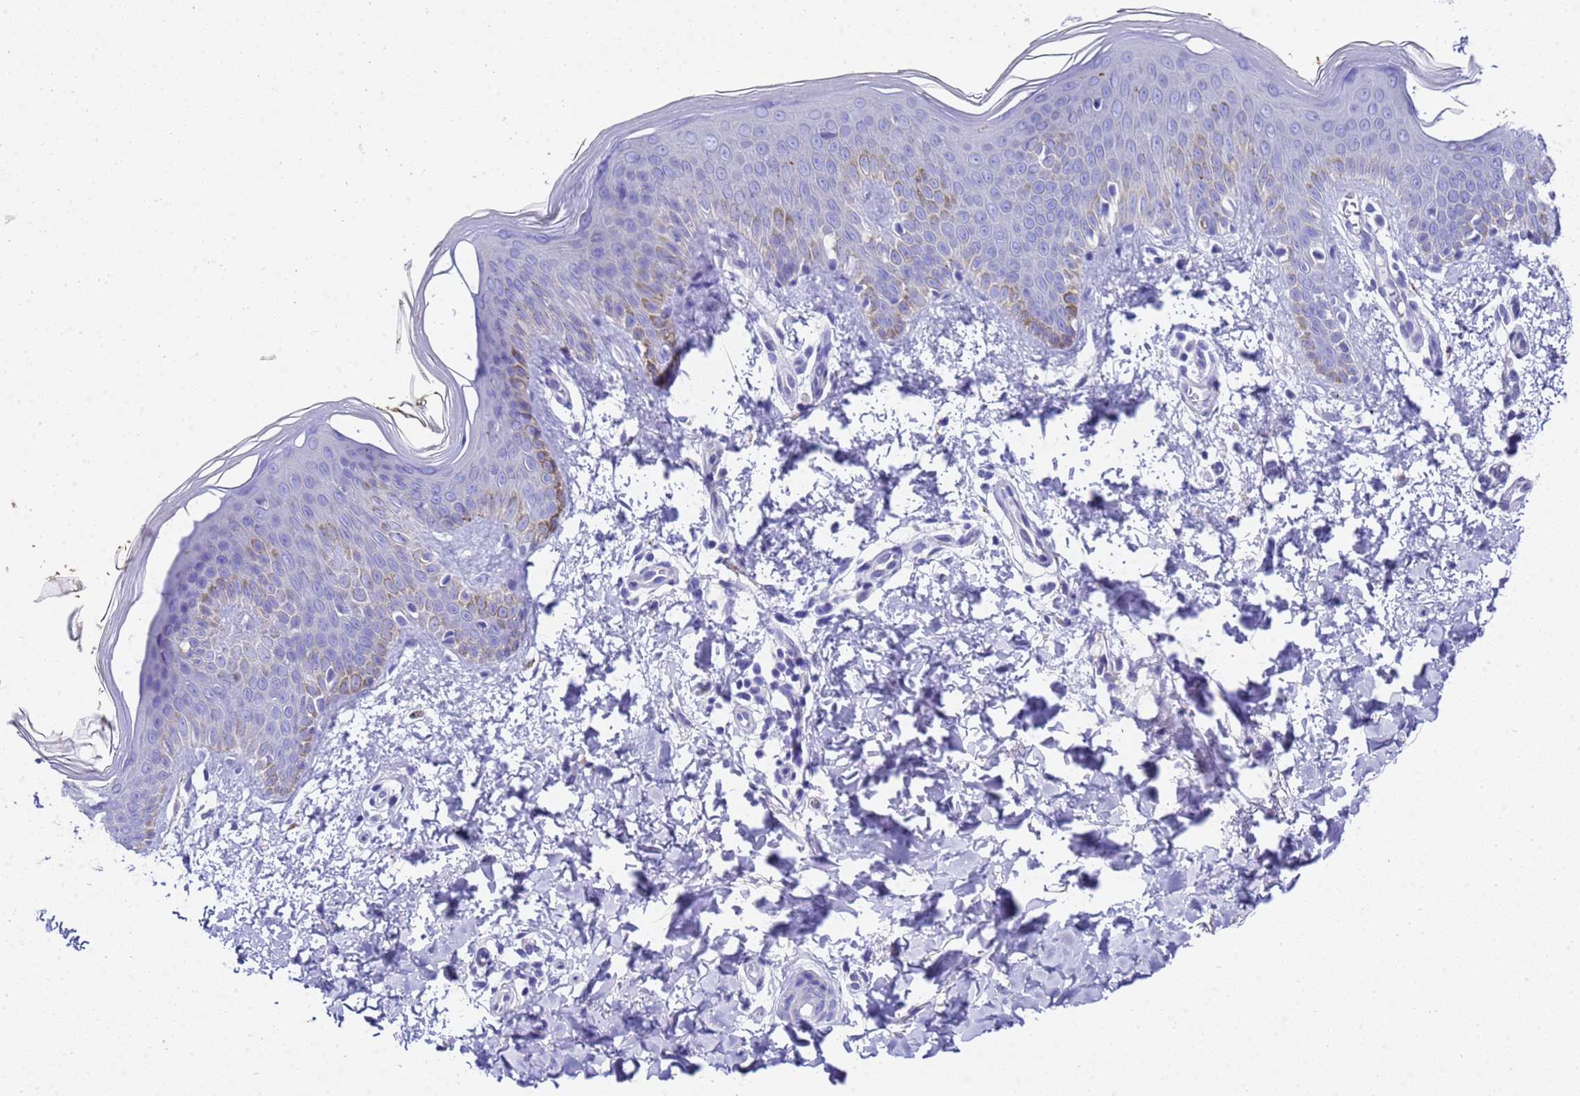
{"staining": {"intensity": "negative", "quantity": "none", "location": "none"}, "tissue": "skin", "cell_type": "Fibroblasts", "image_type": "normal", "snomed": [{"axis": "morphology", "description": "Normal tissue, NOS"}, {"axis": "topography", "description": "Skin"}], "caption": "High power microscopy image of an immunohistochemistry (IHC) image of benign skin, revealing no significant positivity in fibroblasts.", "gene": "FAM72A", "patient": {"sex": "male", "age": 36}}